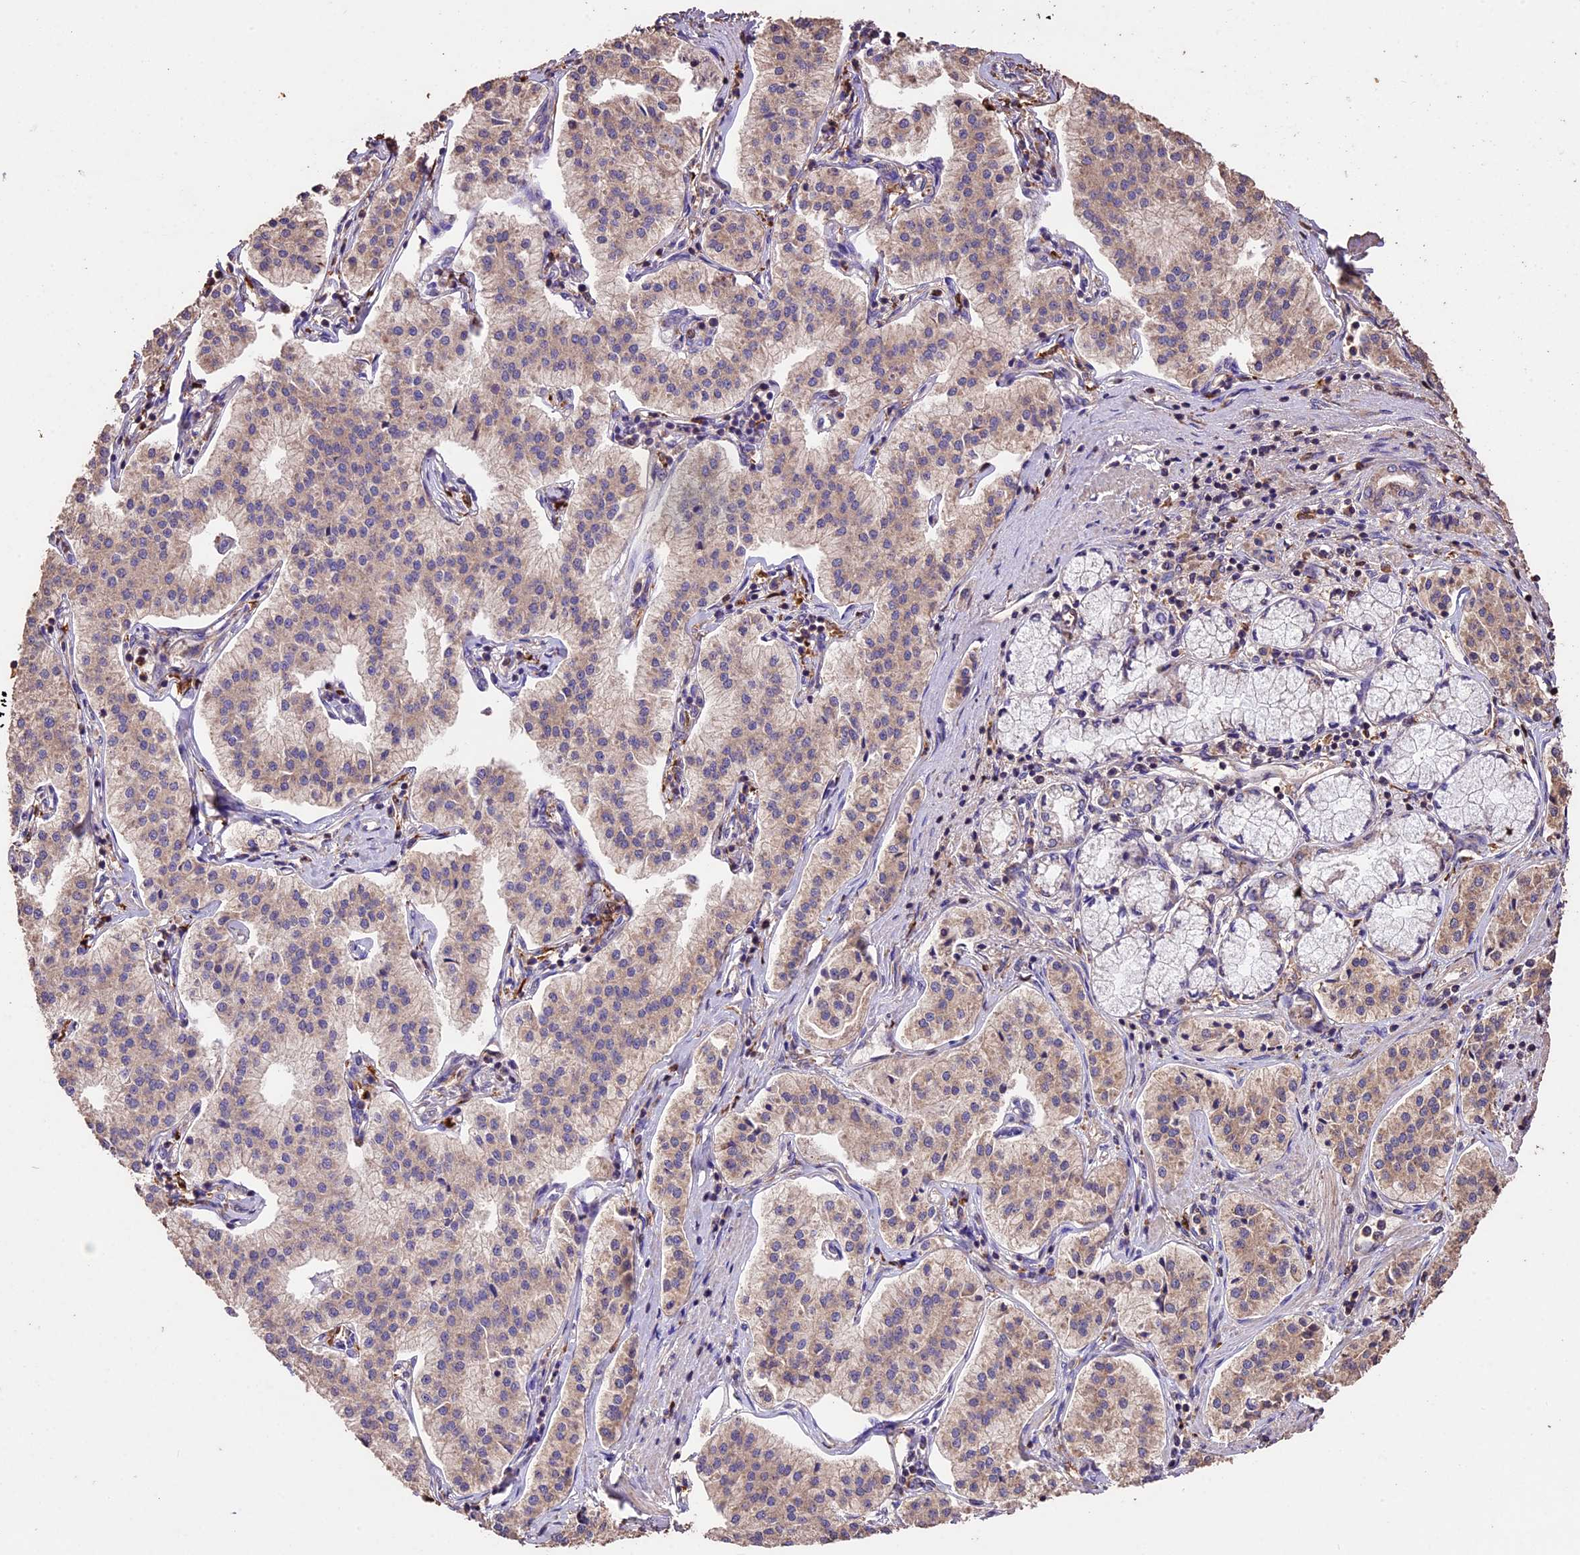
{"staining": {"intensity": "weak", "quantity": ">75%", "location": "cytoplasmic/membranous"}, "tissue": "pancreatic cancer", "cell_type": "Tumor cells", "image_type": "cancer", "snomed": [{"axis": "morphology", "description": "Adenocarcinoma, NOS"}, {"axis": "topography", "description": "Pancreas"}], "caption": "Protein staining by immunohistochemistry exhibits weak cytoplasmic/membranous expression in about >75% of tumor cells in pancreatic adenocarcinoma.", "gene": "CRLF1", "patient": {"sex": "female", "age": 50}}